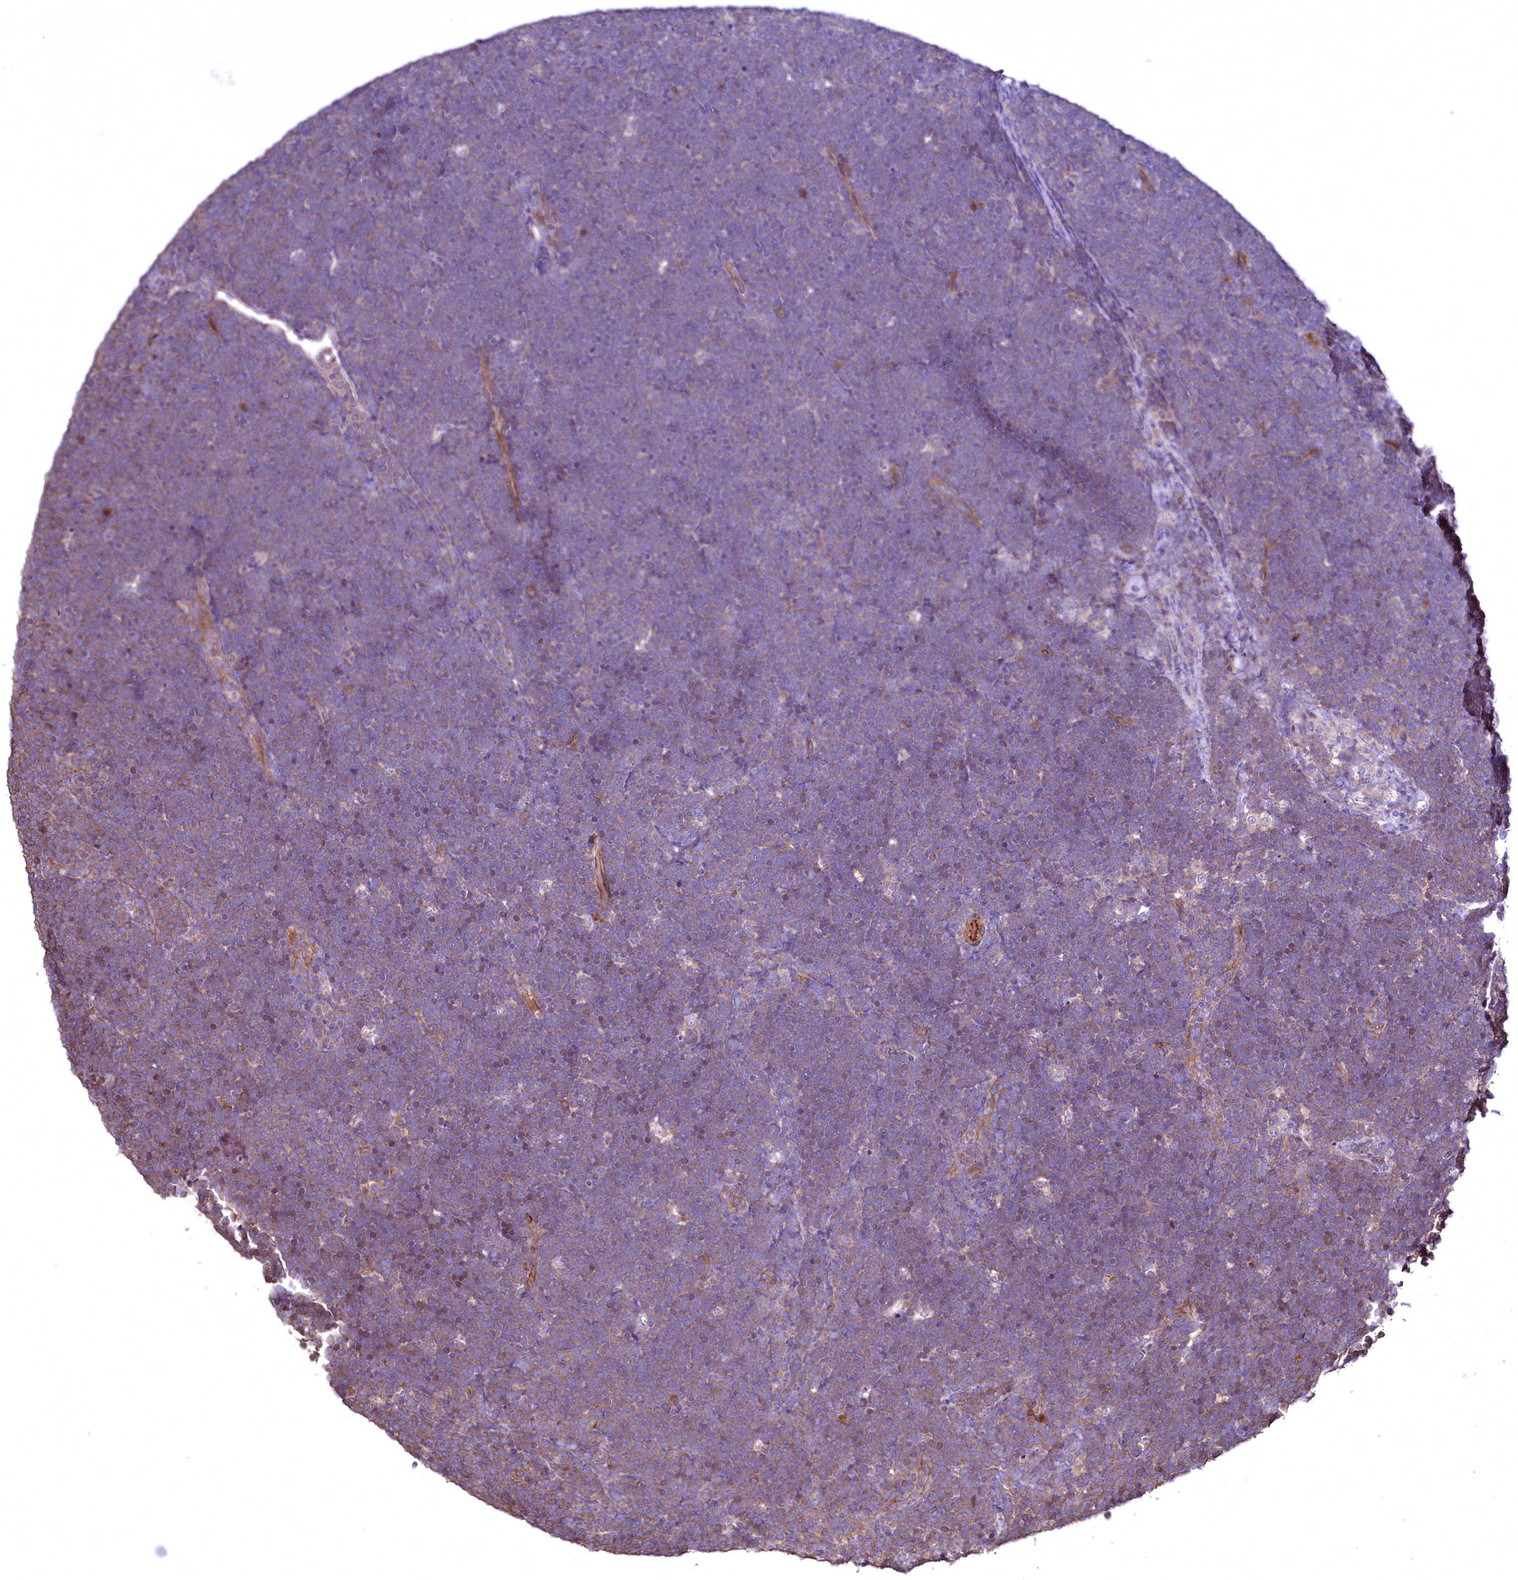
{"staining": {"intensity": "moderate", "quantity": ">75%", "location": "cytoplasmic/membranous"}, "tissue": "lymphoma", "cell_type": "Tumor cells", "image_type": "cancer", "snomed": [{"axis": "morphology", "description": "Malignant lymphoma, non-Hodgkin's type, High grade"}, {"axis": "topography", "description": "Lymph node"}], "caption": "A brown stain labels moderate cytoplasmic/membranous staining of a protein in human malignant lymphoma, non-Hodgkin's type (high-grade) tumor cells.", "gene": "TBCEL", "patient": {"sex": "male", "age": 13}}